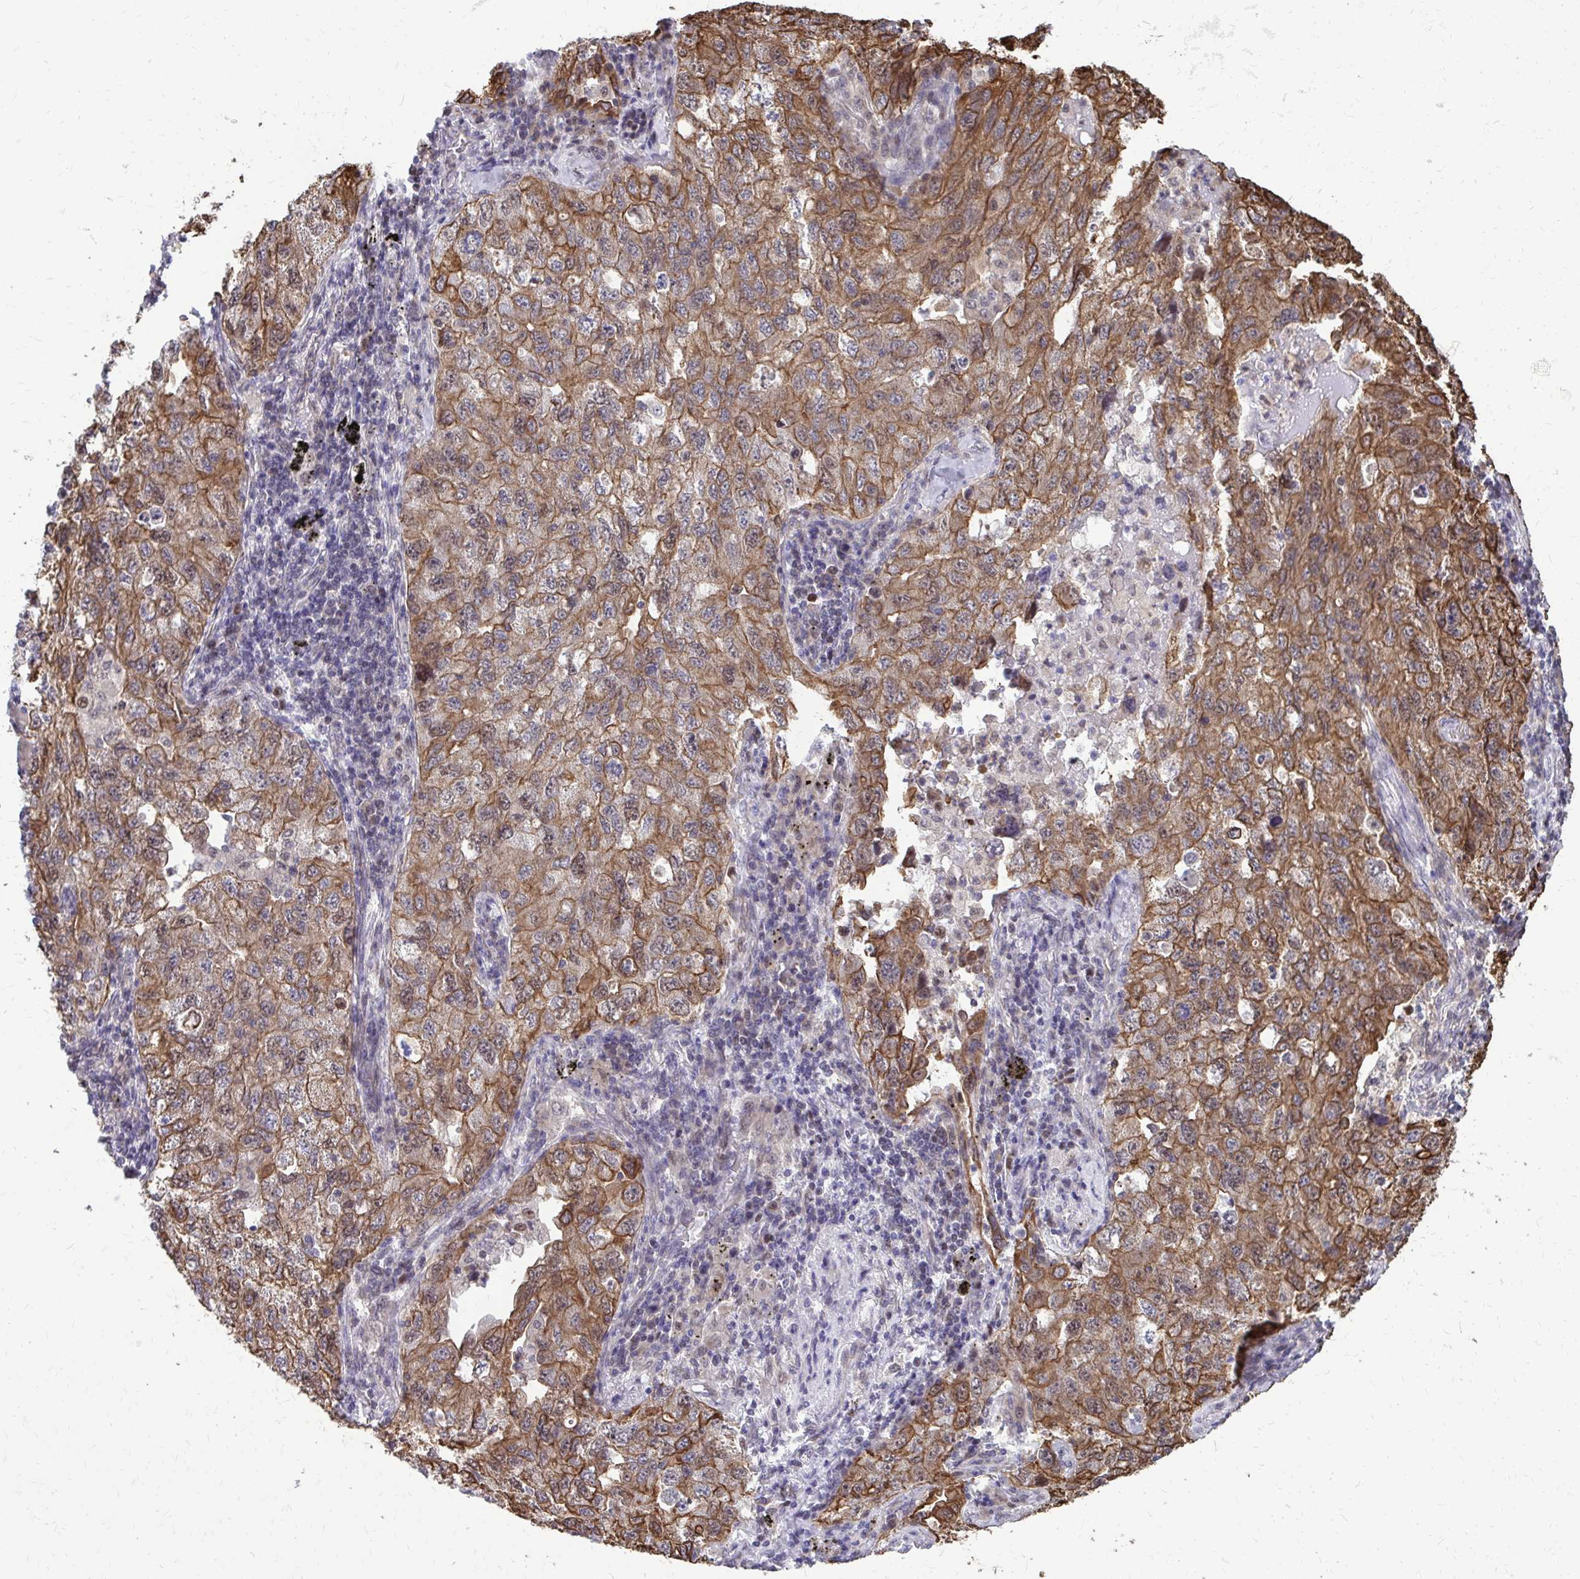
{"staining": {"intensity": "strong", "quantity": ">75%", "location": "cytoplasmic/membranous,nuclear"}, "tissue": "lung cancer", "cell_type": "Tumor cells", "image_type": "cancer", "snomed": [{"axis": "morphology", "description": "Adenocarcinoma, NOS"}, {"axis": "topography", "description": "Lung"}], "caption": "Immunohistochemical staining of human lung cancer (adenocarcinoma) reveals high levels of strong cytoplasmic/membranous and nuclear protein expression in about >75% of tumor cells.", "gene": "ANKRD30B", "patient": {"sex": "female", "age": 57}}